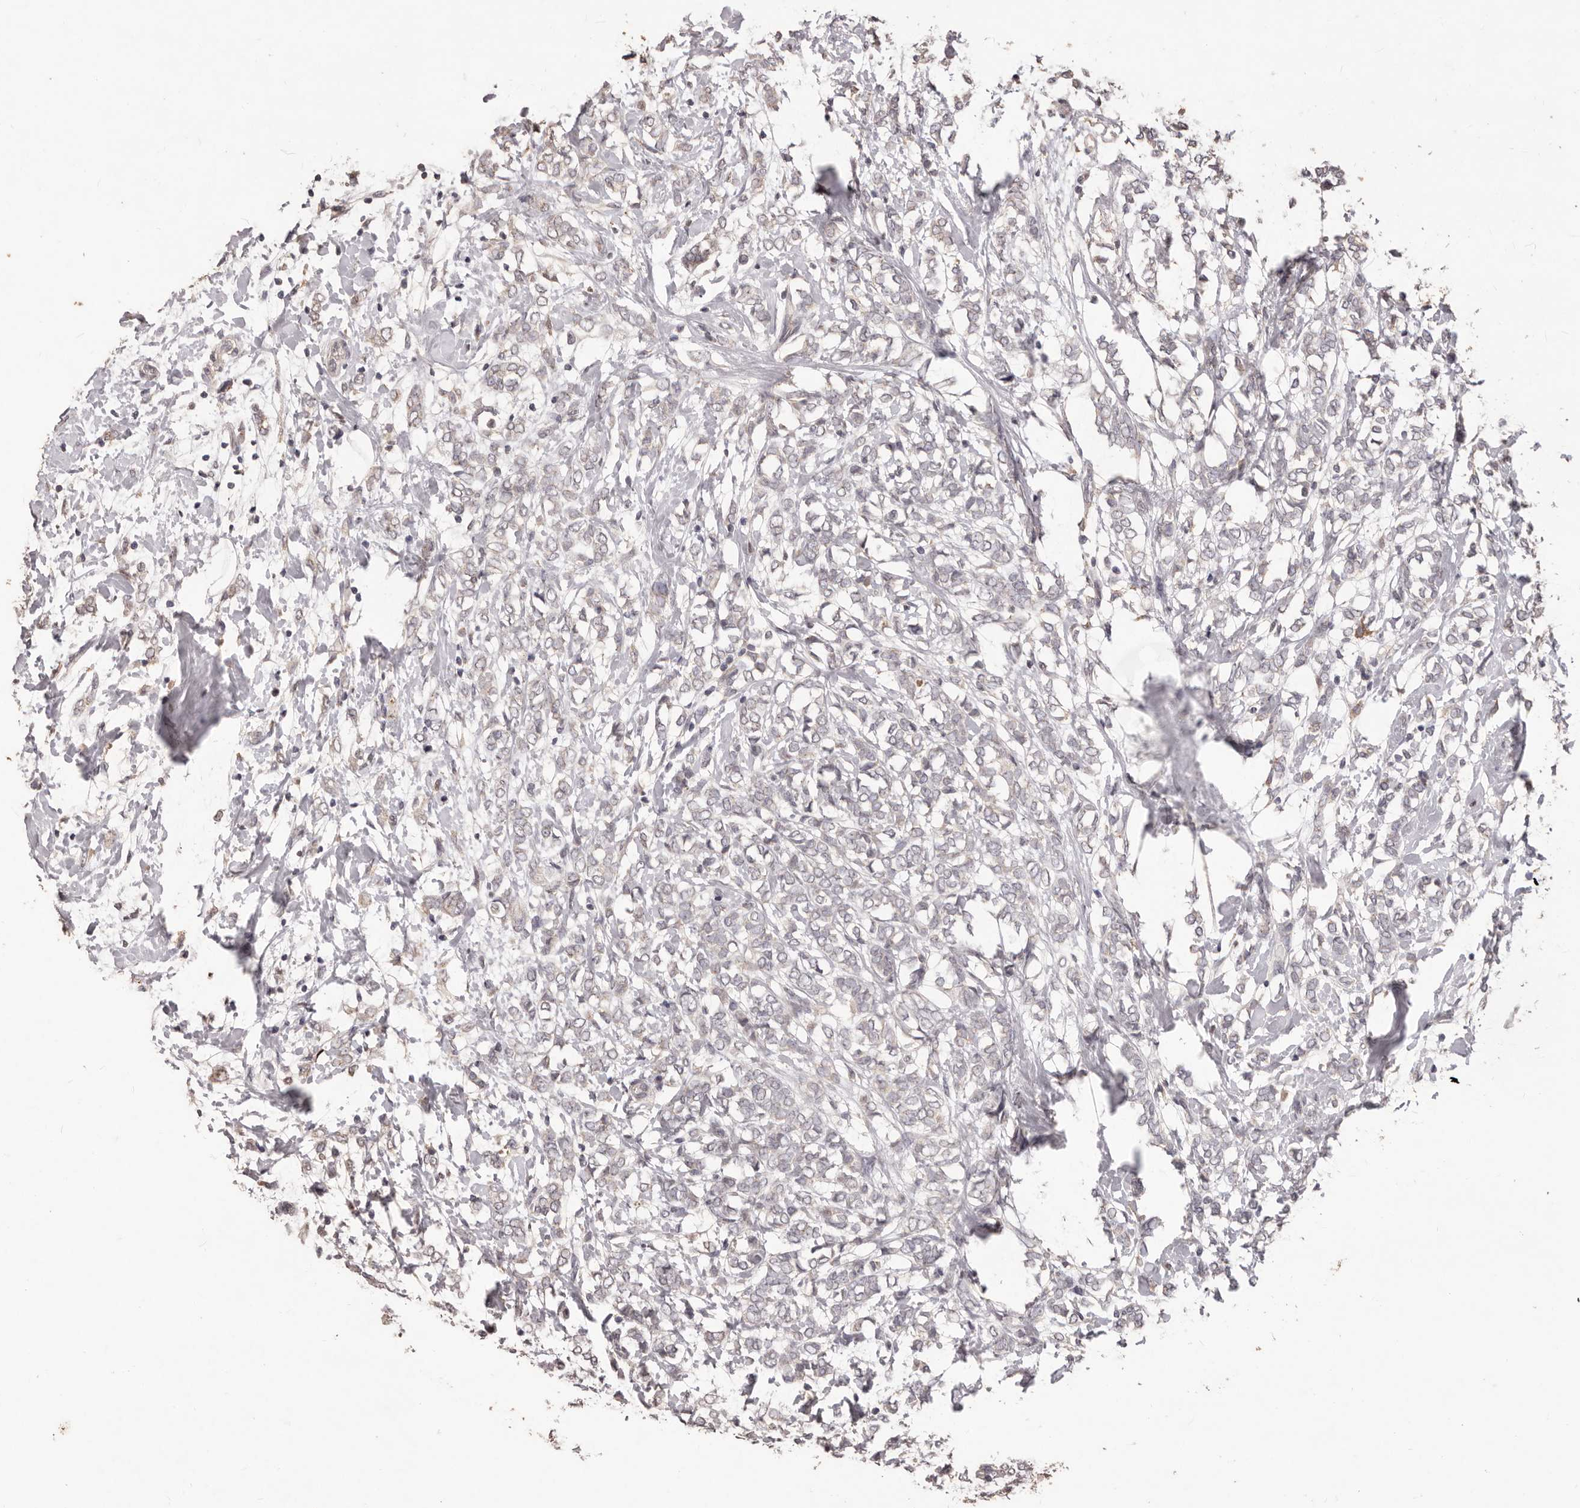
{"staining": {"intensity": "negative", "quantity": "none", "location": "none"}, "tissue": "breast cancer", "cell_type": "Tumor cells", "image_type": "cancer", "snomed": [{"axis": "morphology", "description": "Normal tissue, NOS"}, {"axis": "morphology", "description": "Lobular carcinoma"}, {"axis": "topography", "description": "Breast"}], "caption": "The micrograph displays no staining of tumor cells in breast lobular carcinoma. (DAB IHC visualized using brightfield microscopy, high magnification).", "gene": "PRSS27", "patient": {"sex": "female", "age": 47}}